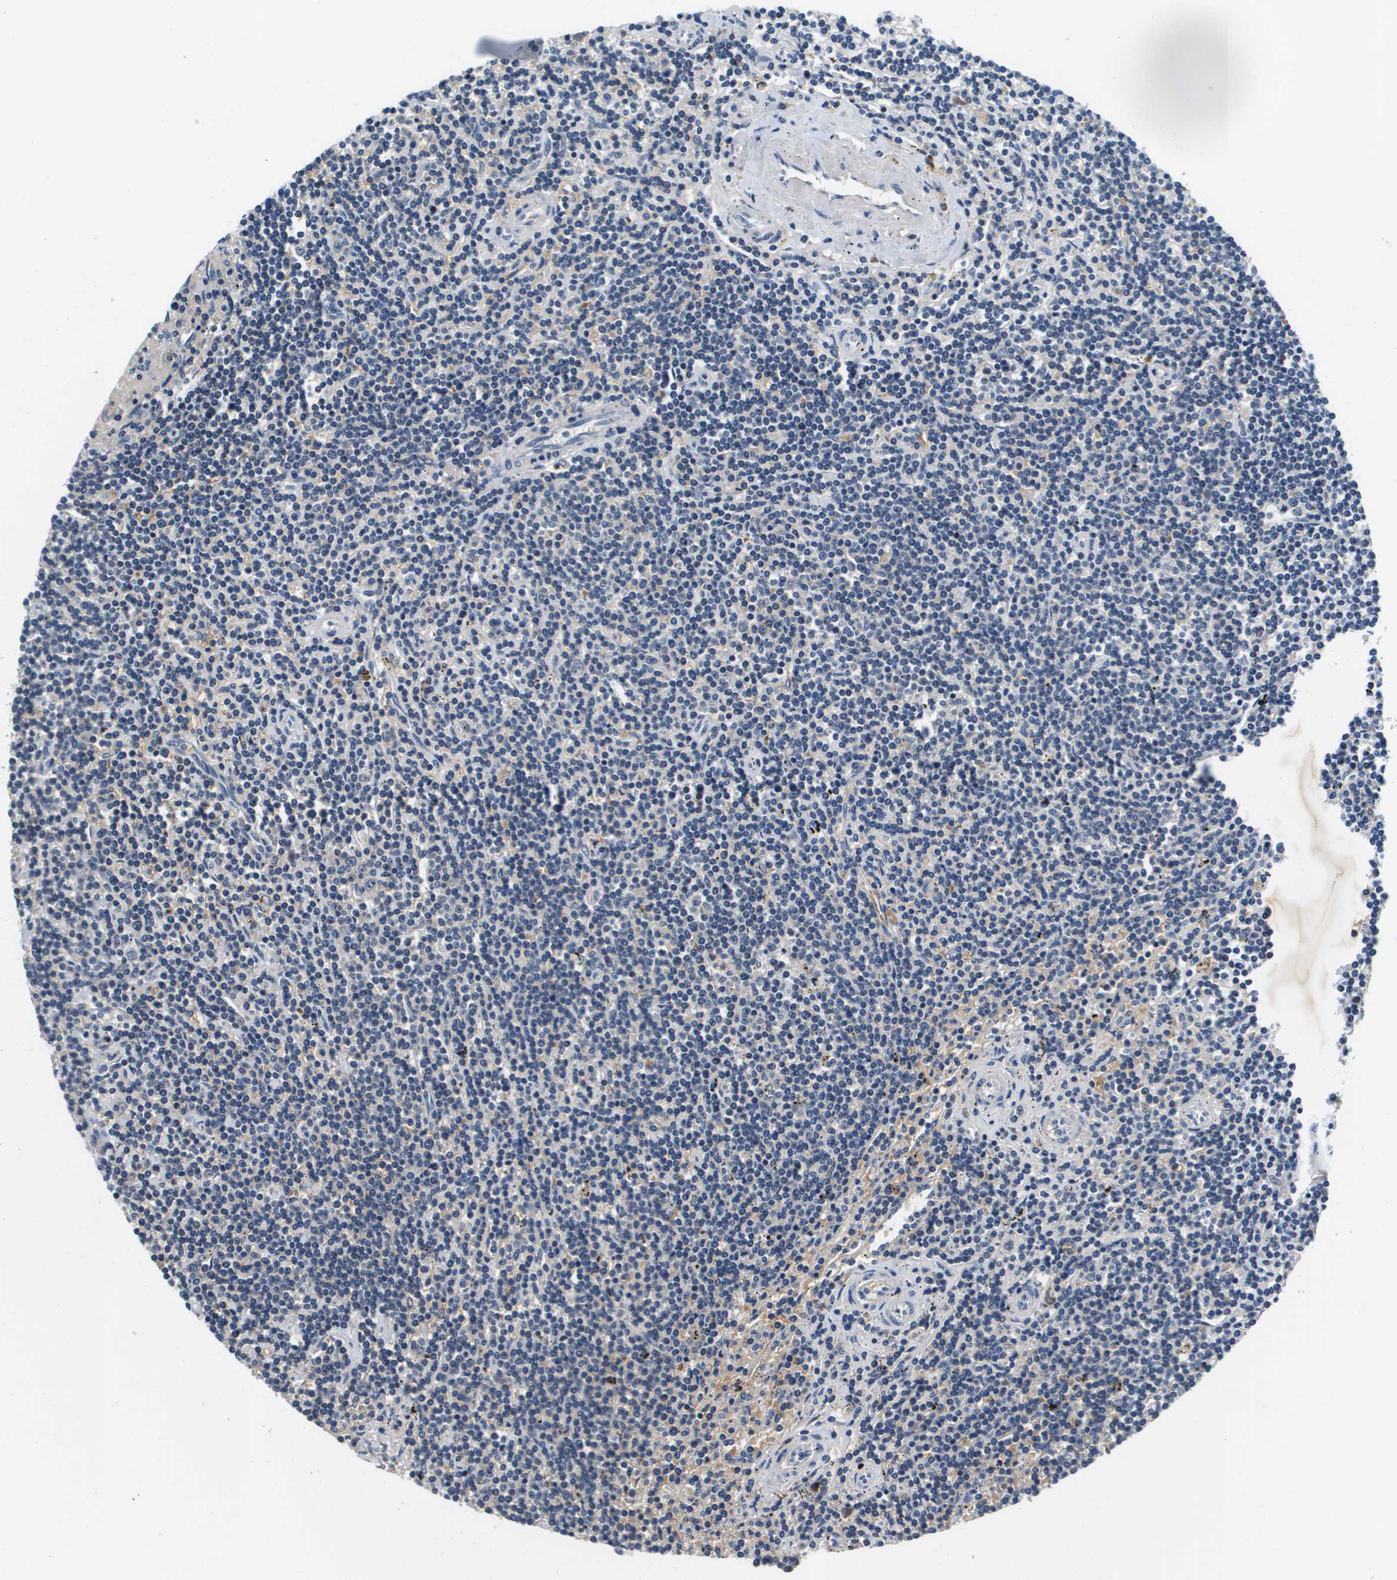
{"staining": {"intensity": "negative", "quantity": "none", "location": "none"}, "tissue": "lymphoma", "cell_type": "Tumor cells", "image_type": "cancer", "snomed": [{"axis": "morphology", "description": "Malignant lymphoma, non-Hodgkin's type, Low grade"}, {"axis": "topography", "description": "Spleen"}], "caption": "An immunohistochemistry (IHC) micrograph of lymphoma is shown. There is no staining in tumor cells of lymphoma.", "gene": "KCNQ5", "patient": {"sex": "male", "age": 76}}